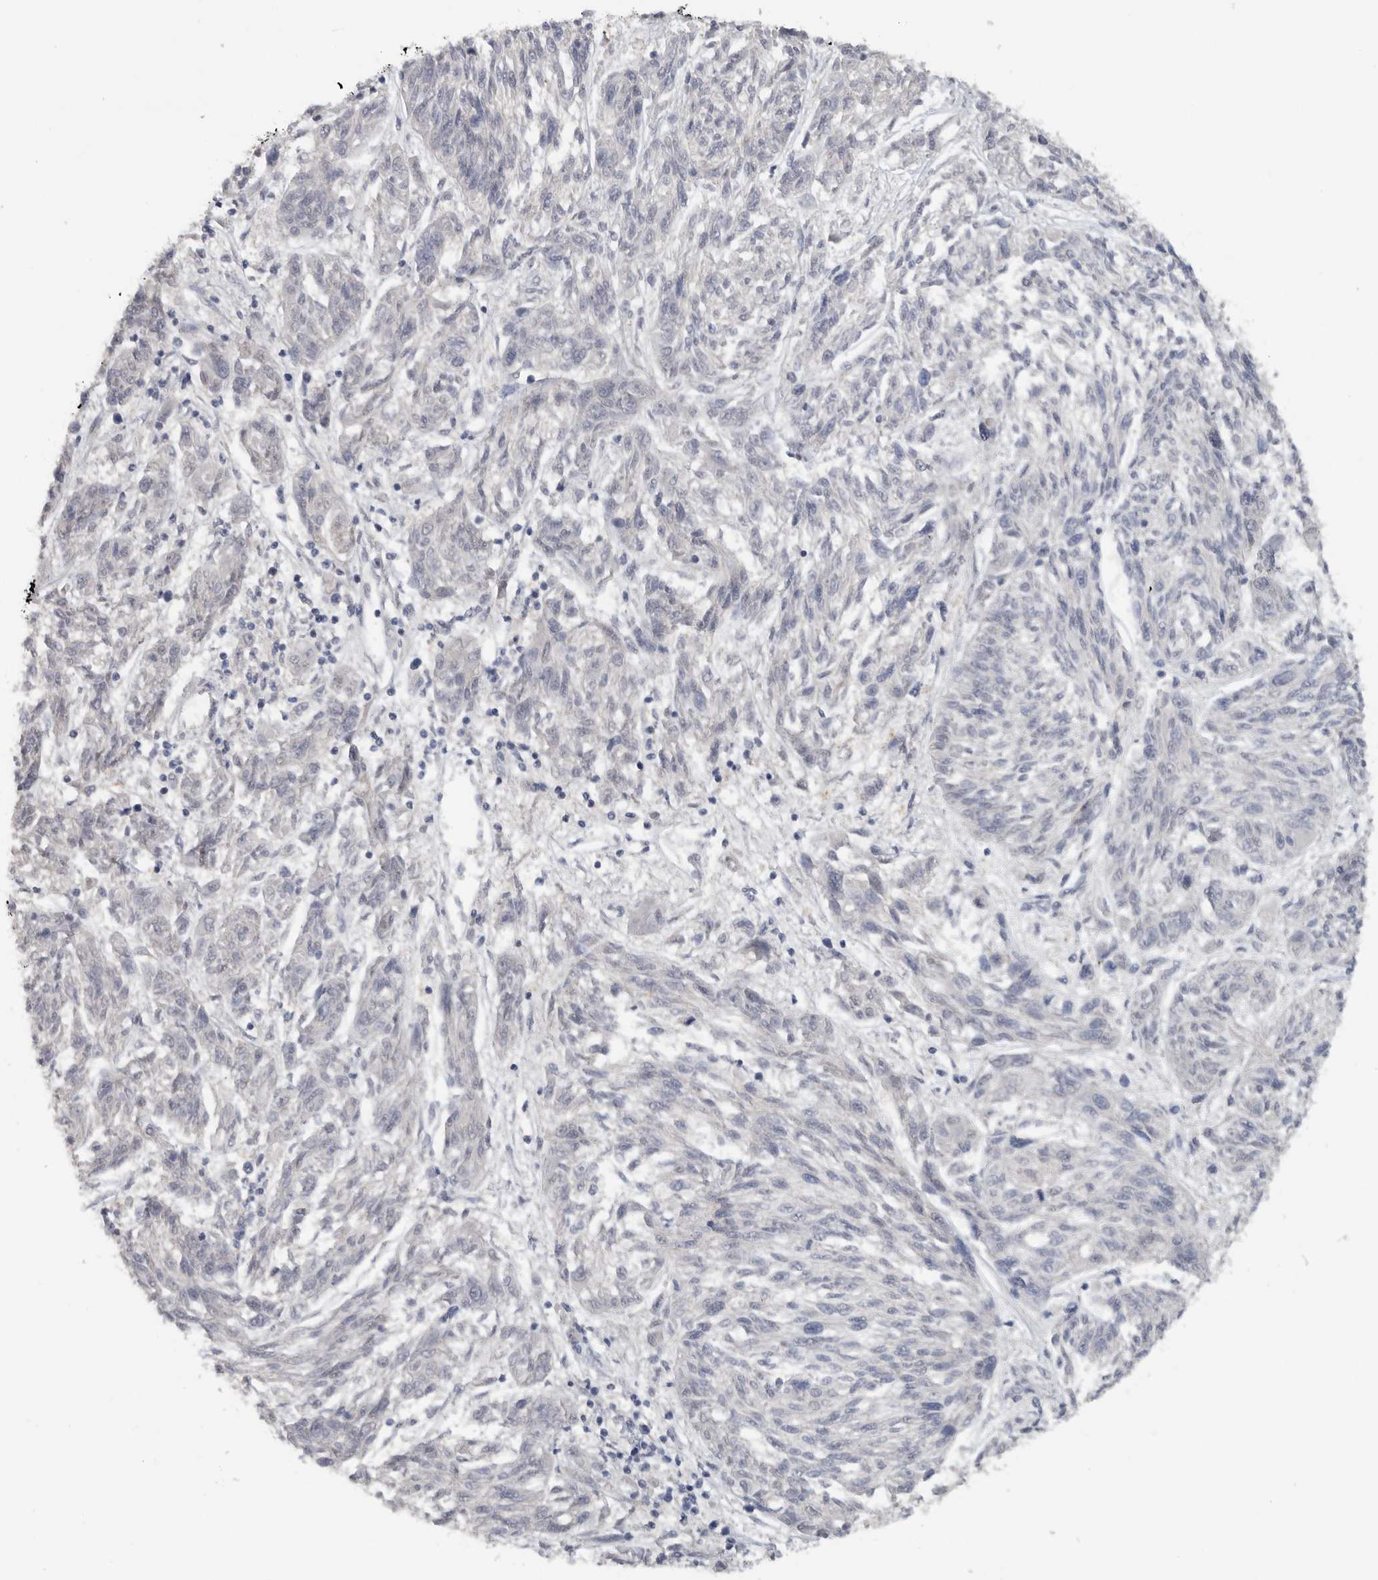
{"staining": {"intensity": "negative", "quantity": "none", "location": "none"}, "tissue": "melanoma", "cell_type": "Tumor cells", "image_type": "cancer", "snomed": [{"axis": "morphology", "description": "Malignant melanoma, NOS"}, {"axis": "topography", "description": "Skin"}], "caption": "The immunohistochemistry (IHC) micrograph has no significant positivity in tumor cells of malignant melanoma tissue.", "gene": "REG4", "patient": {"sex": "male", "age": 53}}